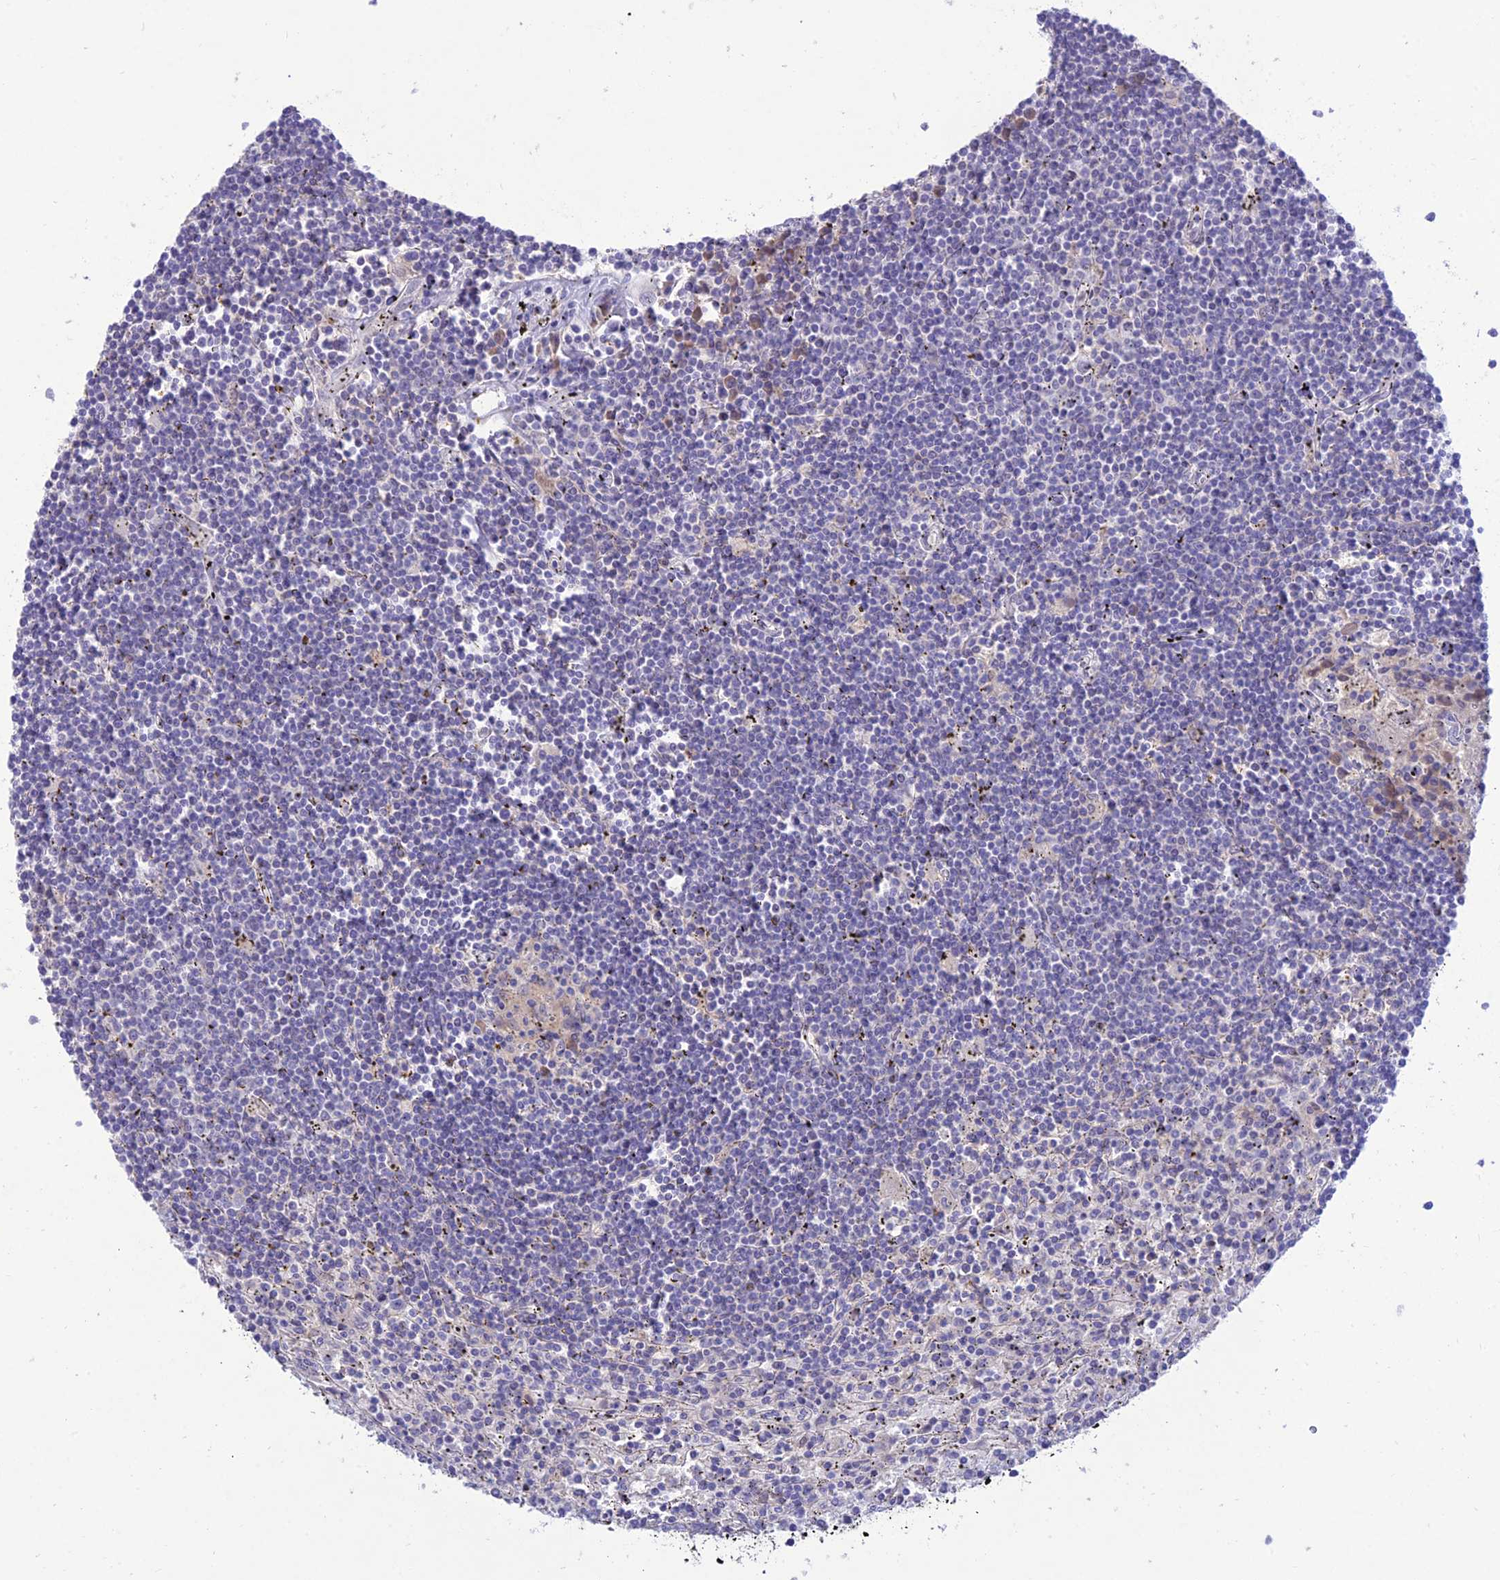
{"staining": {"intensity": "negative", "quantity": "none", "location": "none"}, "tissue": "lymphoma", "cell_type": "Tumor cells", "image_type": "cancer", "snomed": [{"axis": "morphology", "description": "Malignant lymphoma, non-Hodgkin's type, Low grade"}, {"axis": "topography", "description": "Spleen"}], "caption": "Immunohistochemistry of human lymphoma displays no expression in tumor cells.", "gene": "TEKT3", "patient": {"sex": "male", "age": 76}}